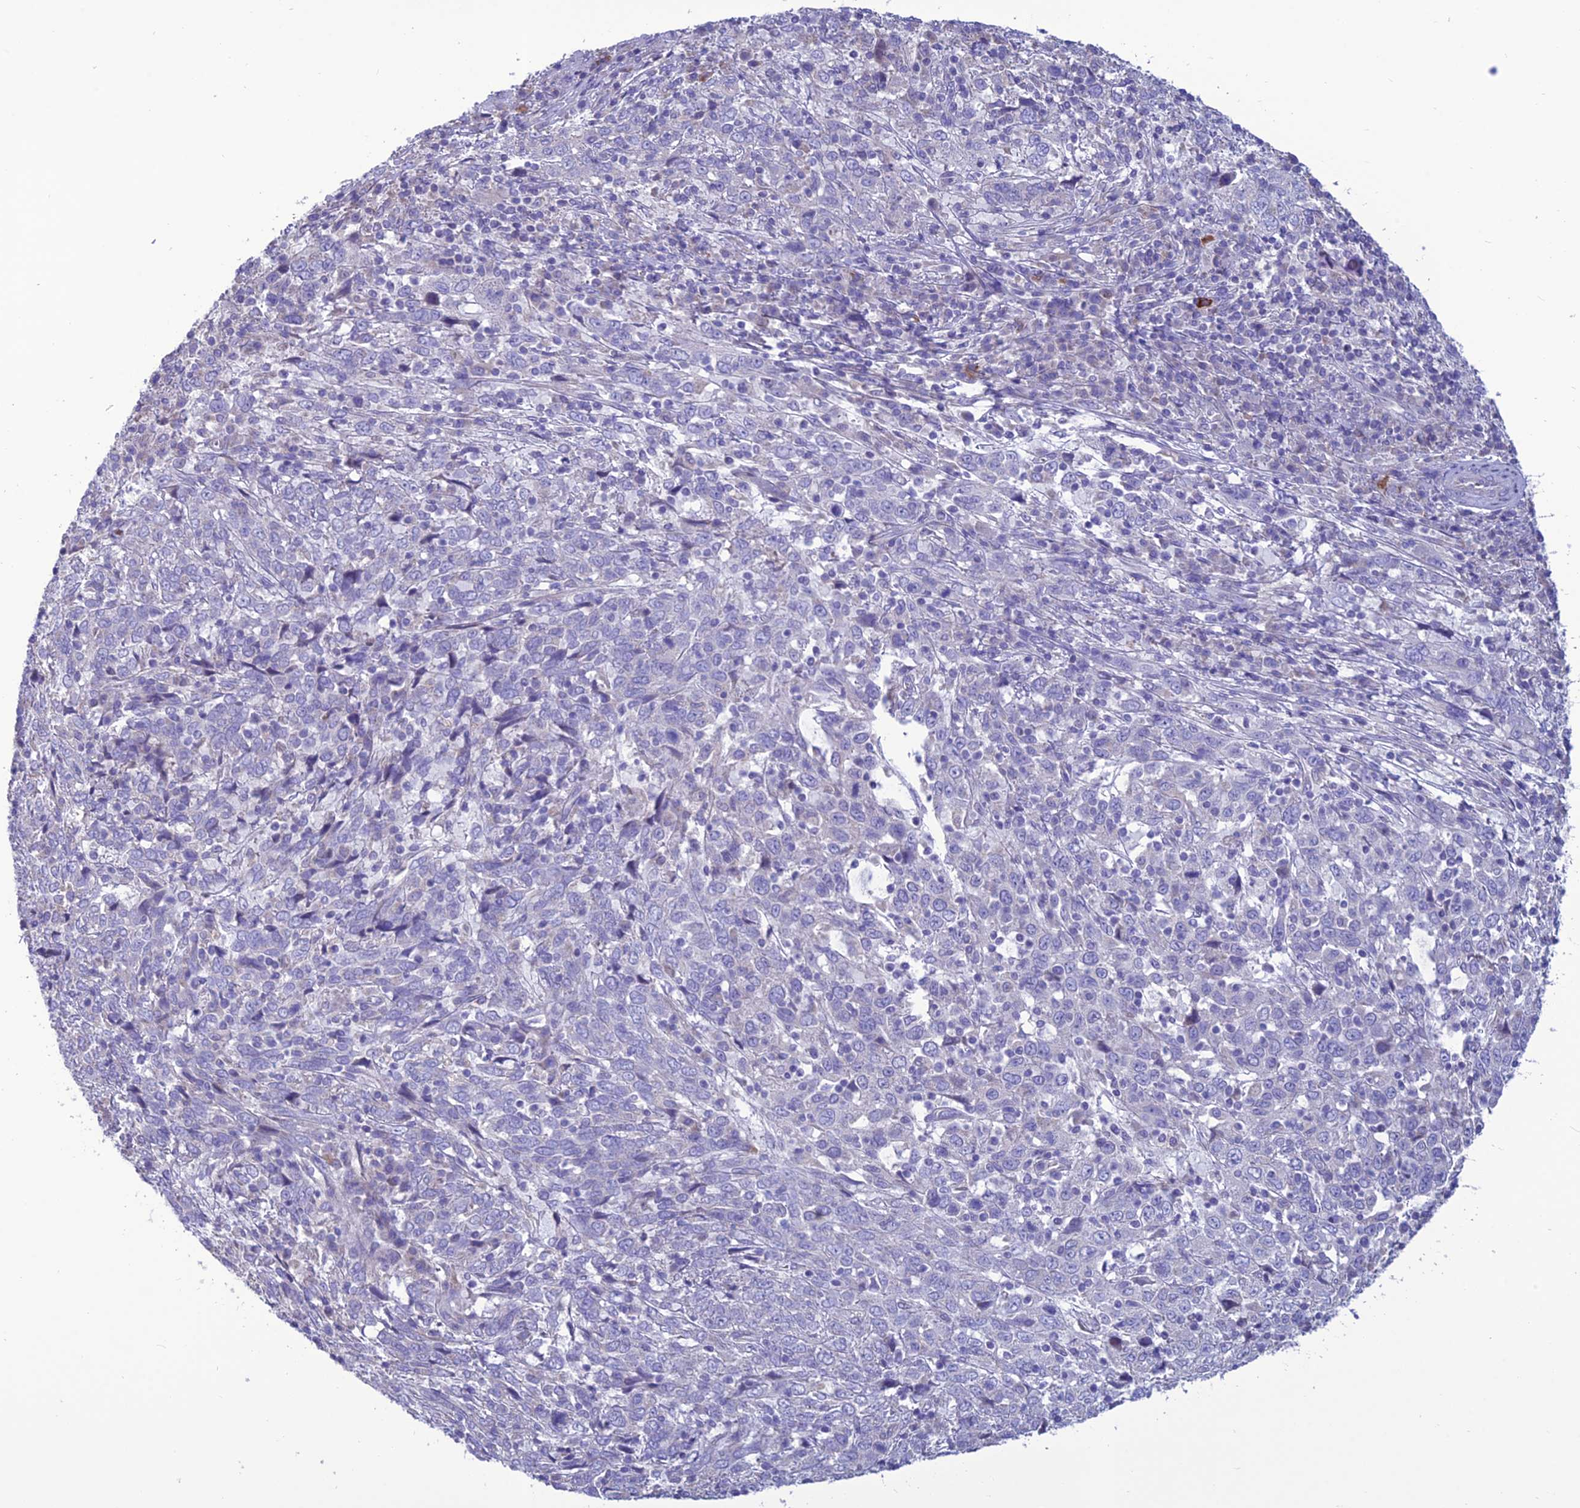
{"staining": {"intensity": "negative", "quantity": "none", "location": "none"}, "tissue": "cervical cancer", "cell_type": "Tumor cells", "image_type": "cancer", "snomed": [{"axis": "morphology", "description": "Squamous cell carcinoma, NOS"}, {"axis": "topography", "description": "Cervix"}], "caption": "High power microscopy micrograph of an immunohistochemistry (IHC) photomicrograph of squamous cell carcinoma (cervical), revealing no significant positivity in tumor cells.", "gene": "BHMT2", "patient": {"sex": "female", "age": 46}}